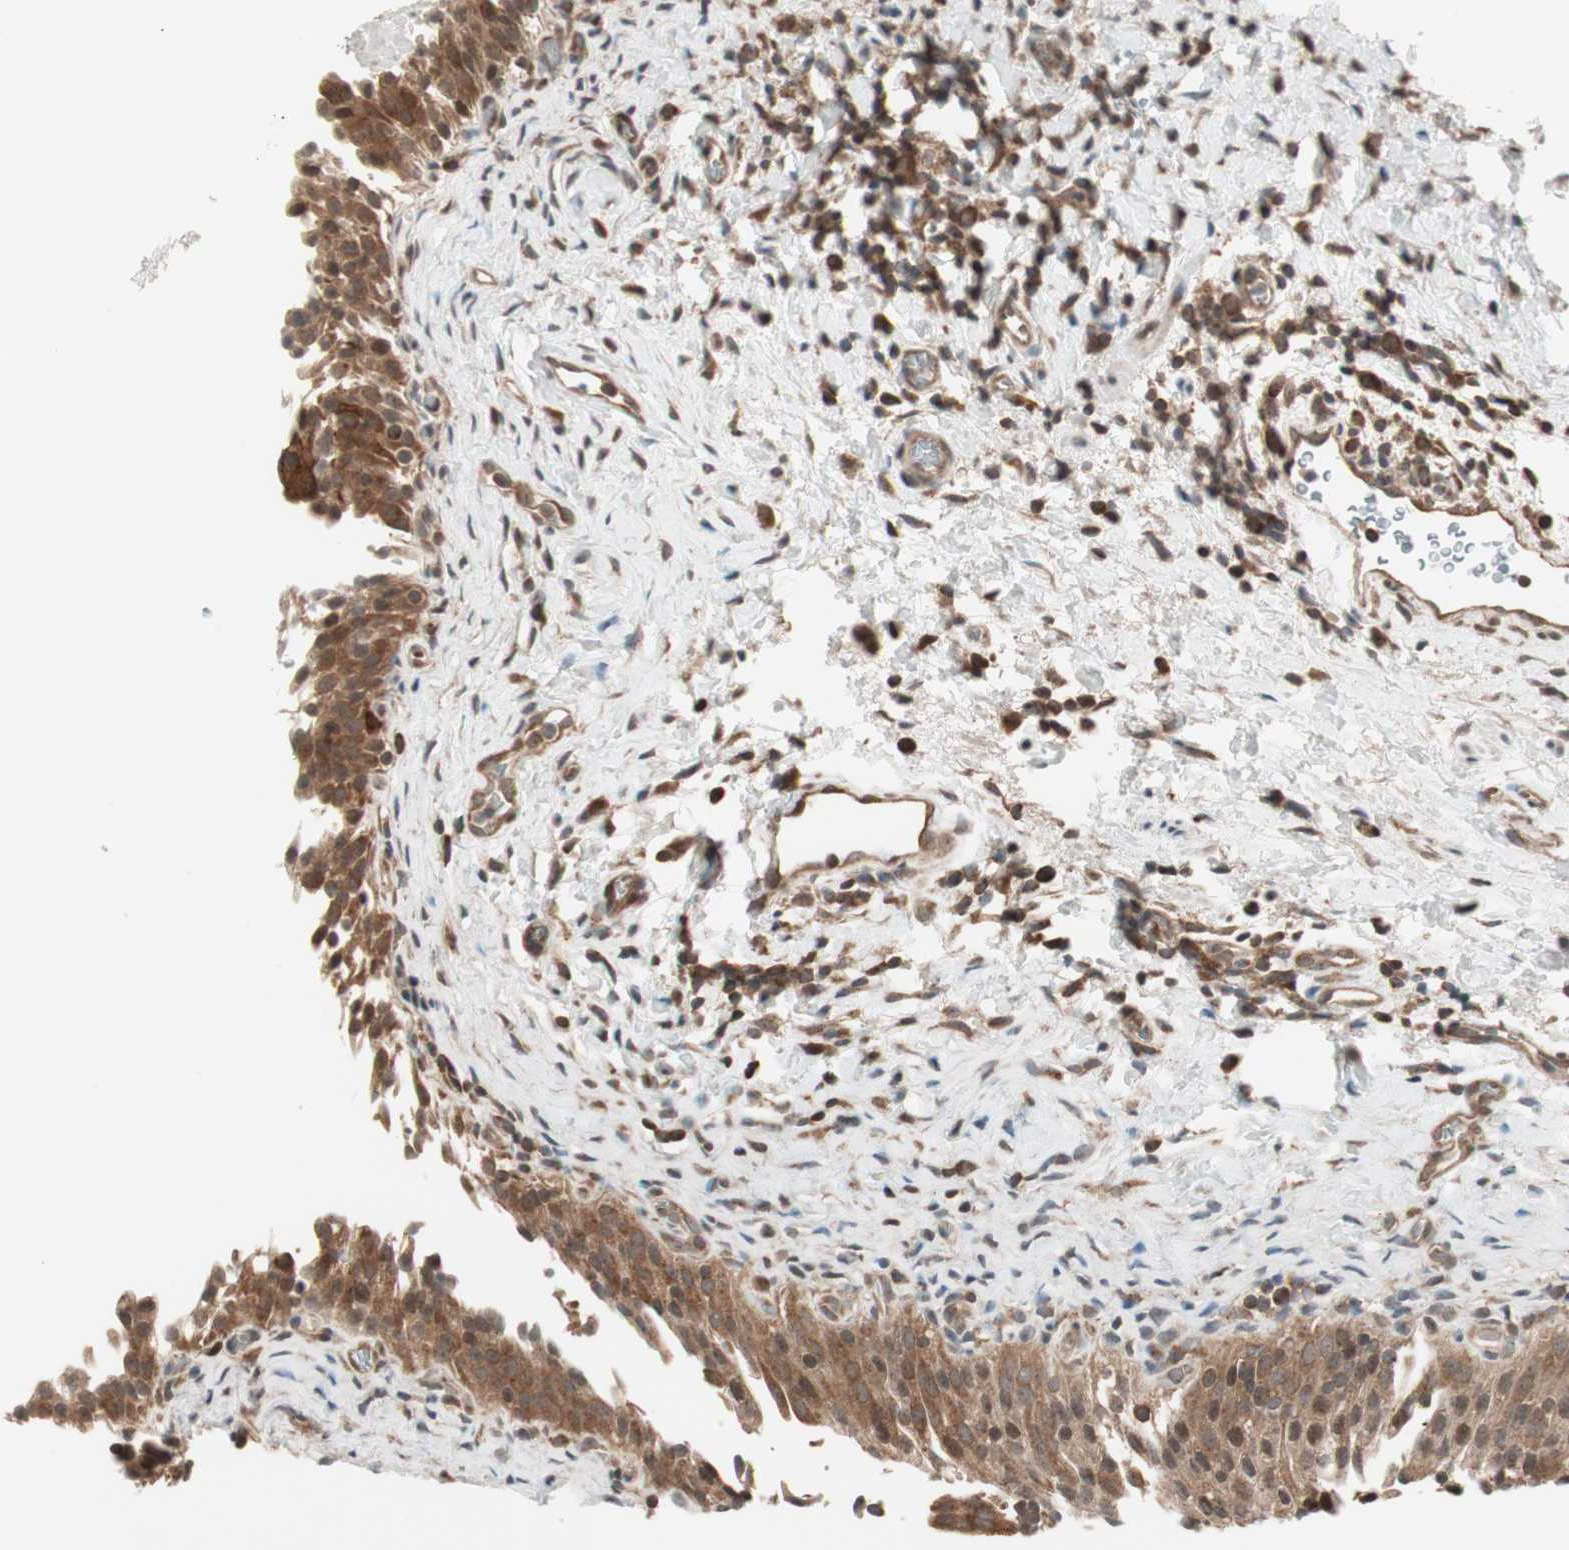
{"staining": {"intensity": "moderate", "quantity": ">75%", "location": "cytoplasmic/membranous"}, "tissue": "urinary bladder", "cell_type": "Urothelial cells", "image_type": "normal", "snomed": [{"axis": "morphology", "description": "Normal tissue, NOS"}, {"axis": "topography", "description": "Urinary bladder"}], "caption": "Urinary bladder stained with DAB (3,3'-diaminobenzidine) IHC reveals medium levels of moderate cytoplasmic/membranous expression in approximately >75% of urothelial cells.", "gene": "FBXO5", "patient": {"sex": "male", "age": 51}}